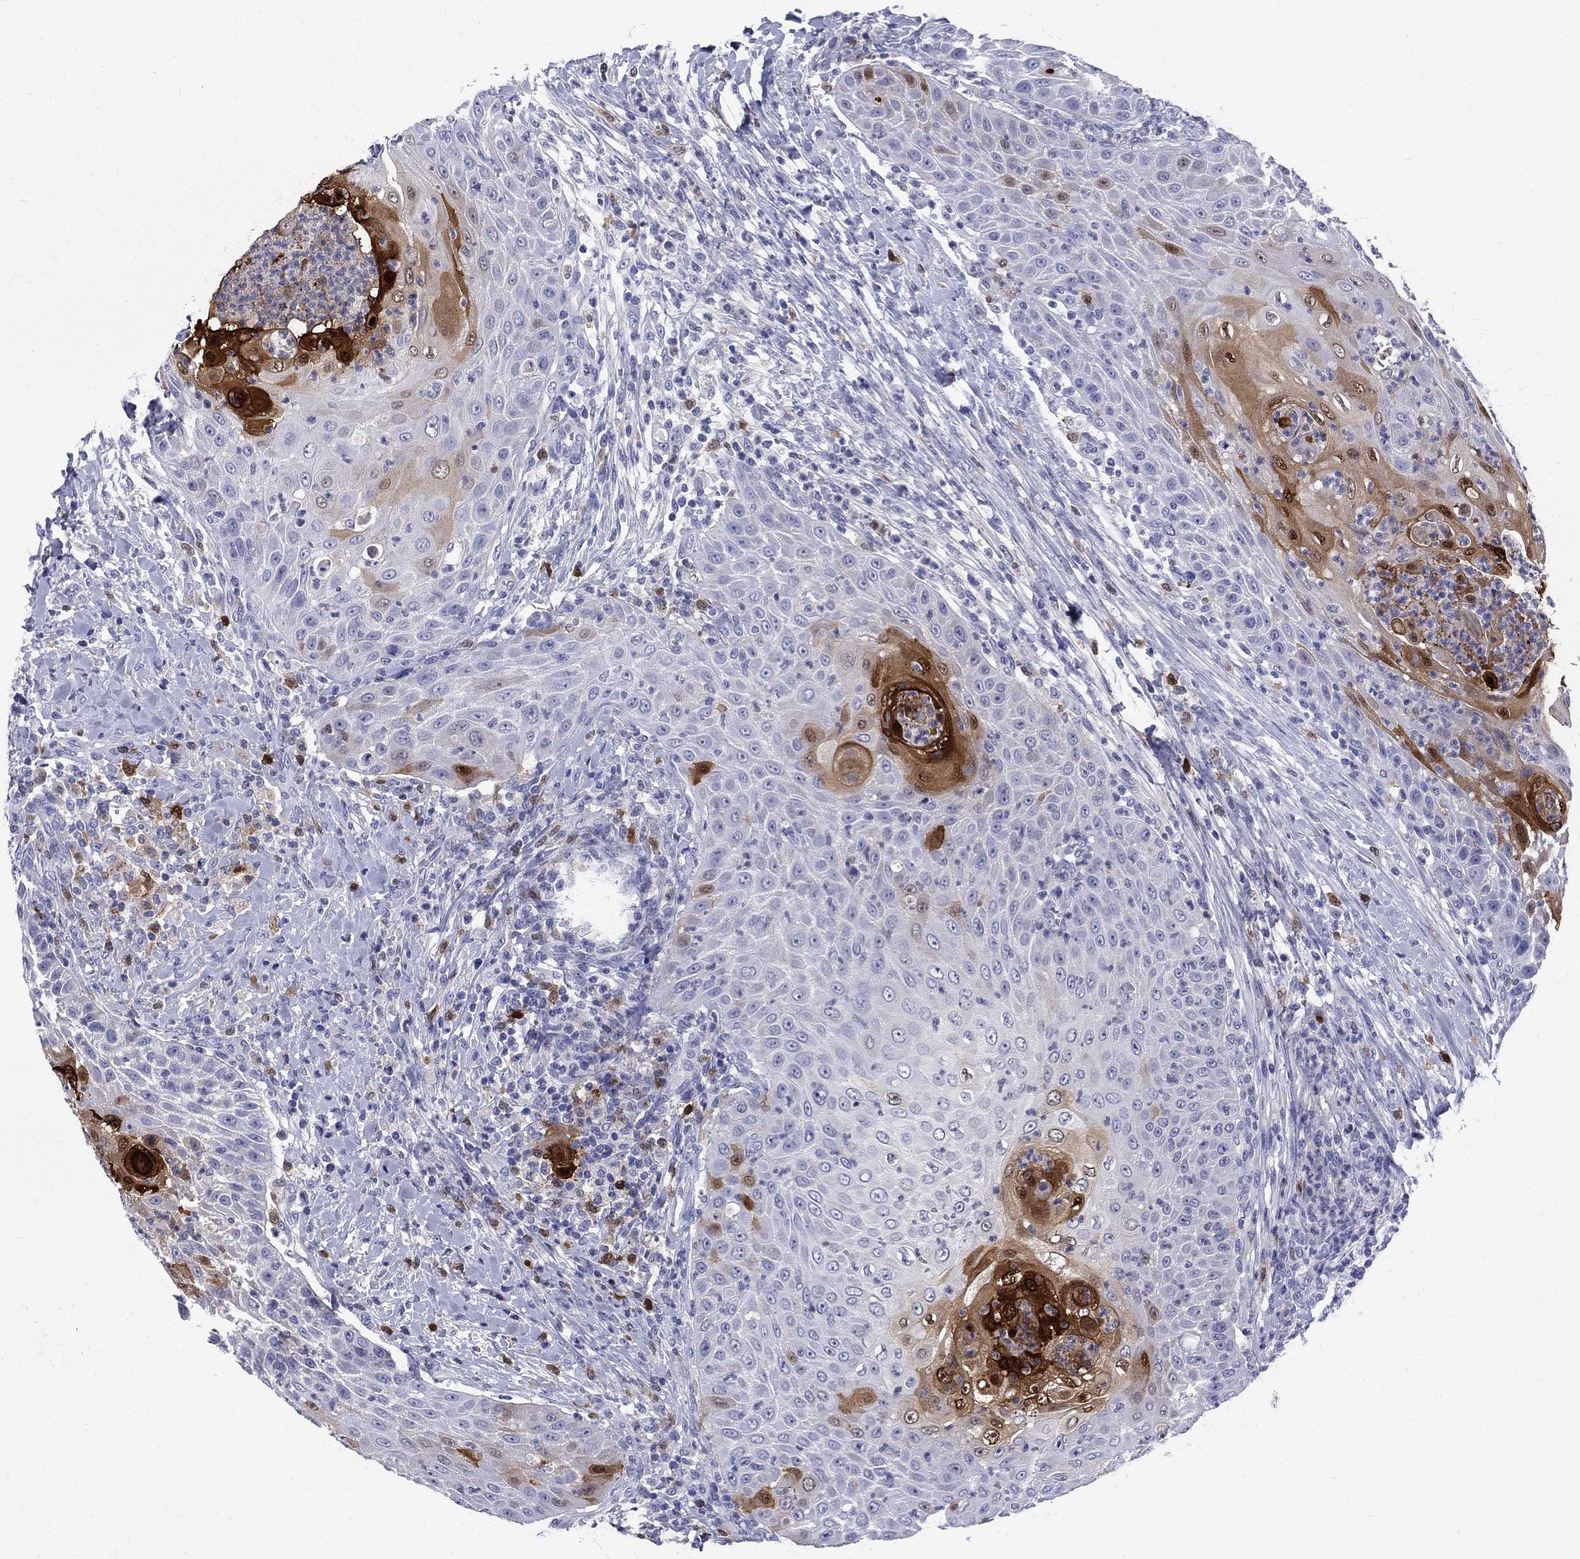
{"staining": {"intensity": "strong", "quantity": "<25%", "location": "cytoplasmic/membranous,nuclear"}, "tissue": "head and neck cancer", "cell_type": "Tumor cells", "image_type": "cancer", "snomed": [{"axis": "morphology", "description": "Squamous cell carcinoma, NOS"}, {"axis": "topography", "description": "Head-Neck"}], "caption": "Head and neck squamous cell carcinoma stained with immunohistochemistry exhibits strong cytoplasmic/membranous and nuclear positivity in about <25% of tumor cells.", "gene": "SERPINB2", "patient": {"sex": "male", "age": 69}}